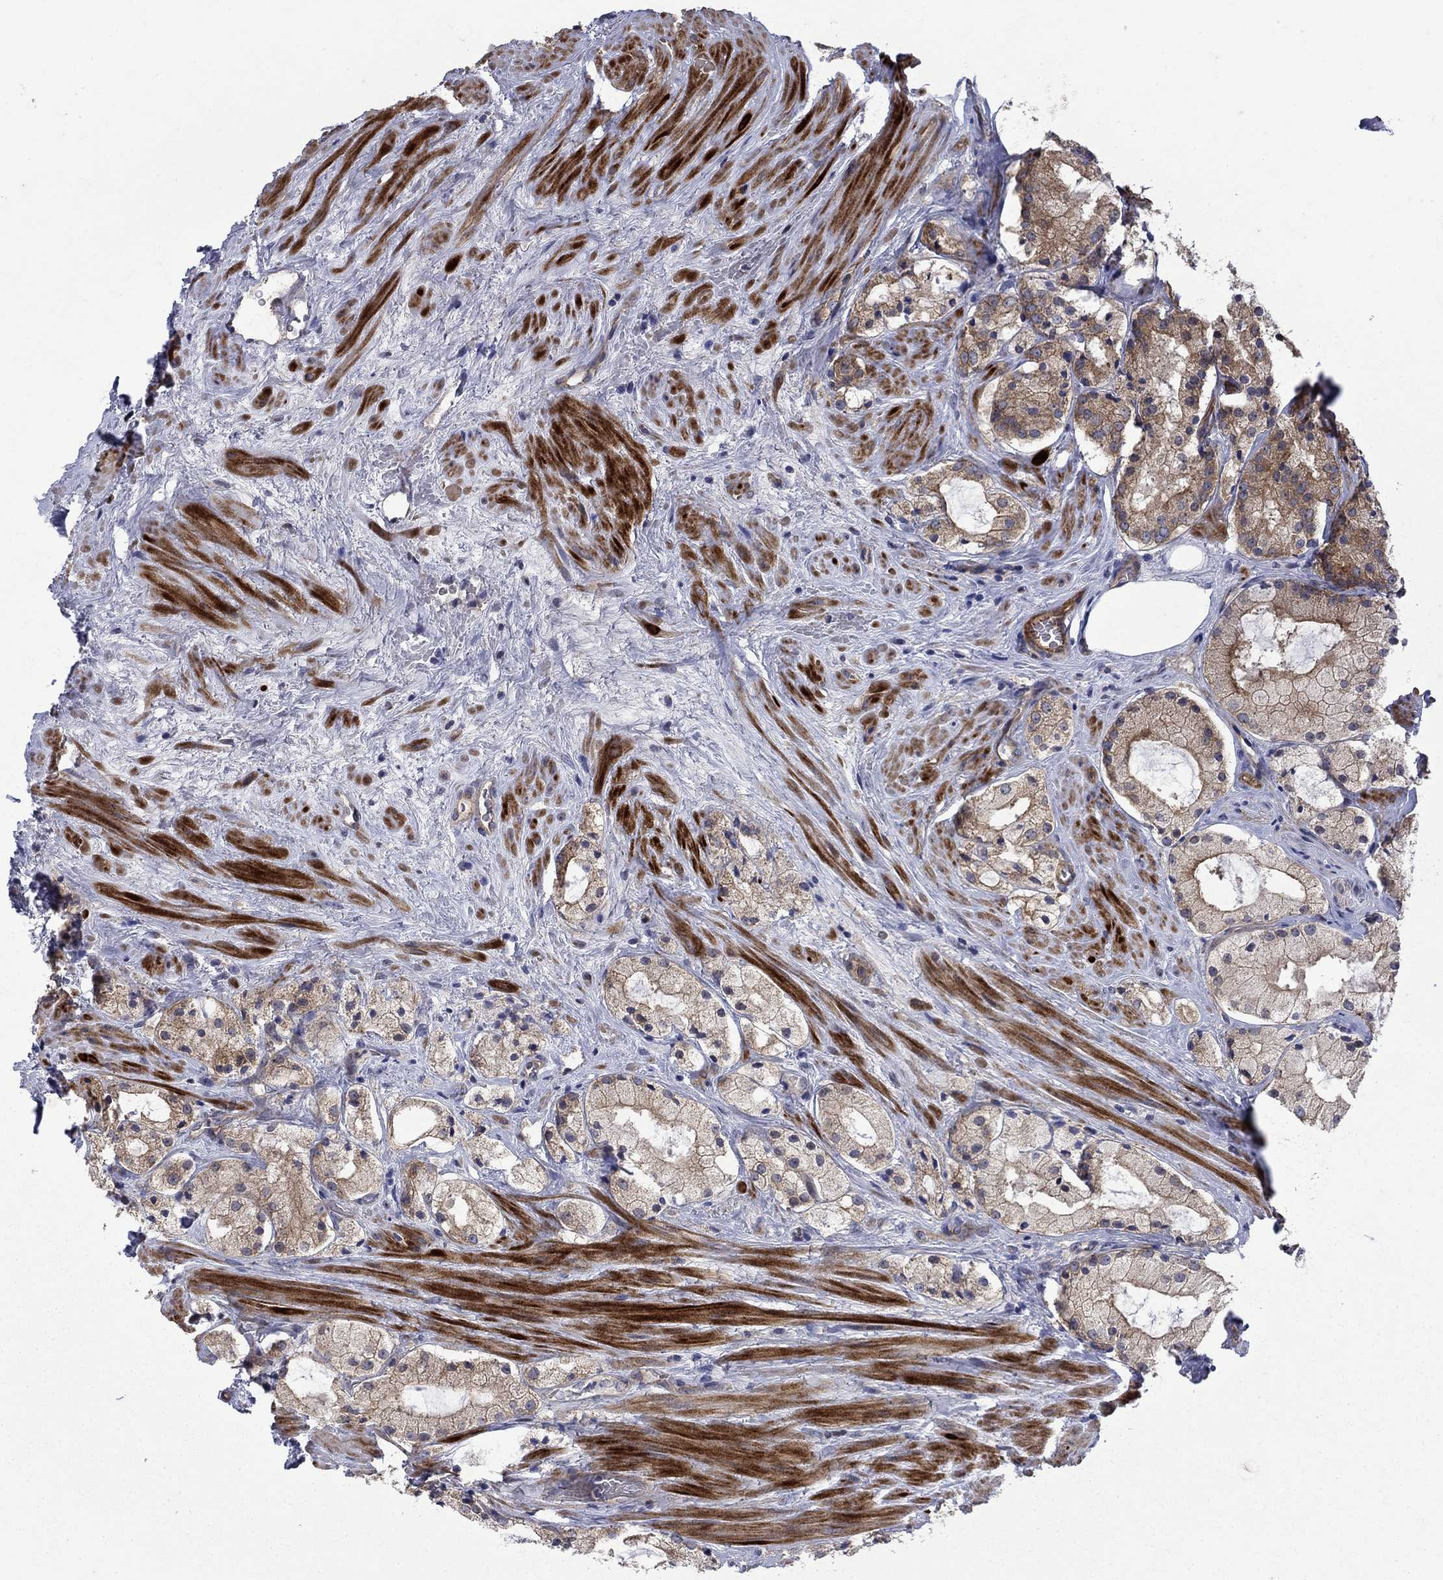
{"staining": {"intensity": "moderate", "quantity": "25%-75%", "location": "cytoplasmic/membranous"}, "tissue": "prostate cancer", "cell_type": "Tumor cells", "image_type": "cancer", "snomed": [{"axis": "morphology", "description": "Adenocarcinoma, NOS"}, {"axis": "morphology", "description": "Adenocarcinoma, High grade"}, {"axis": "topography", "description": "Prostate"}], "caption": "Brown immunohistochemical staining in human prostate cancer (adenocarcinoma) shows moderate cytoplasmic/membranous staining in approximately 25%-75% of tumor cells.", "gene": "SLC7A1", "patient": {"sex": "male", "age": 64}}